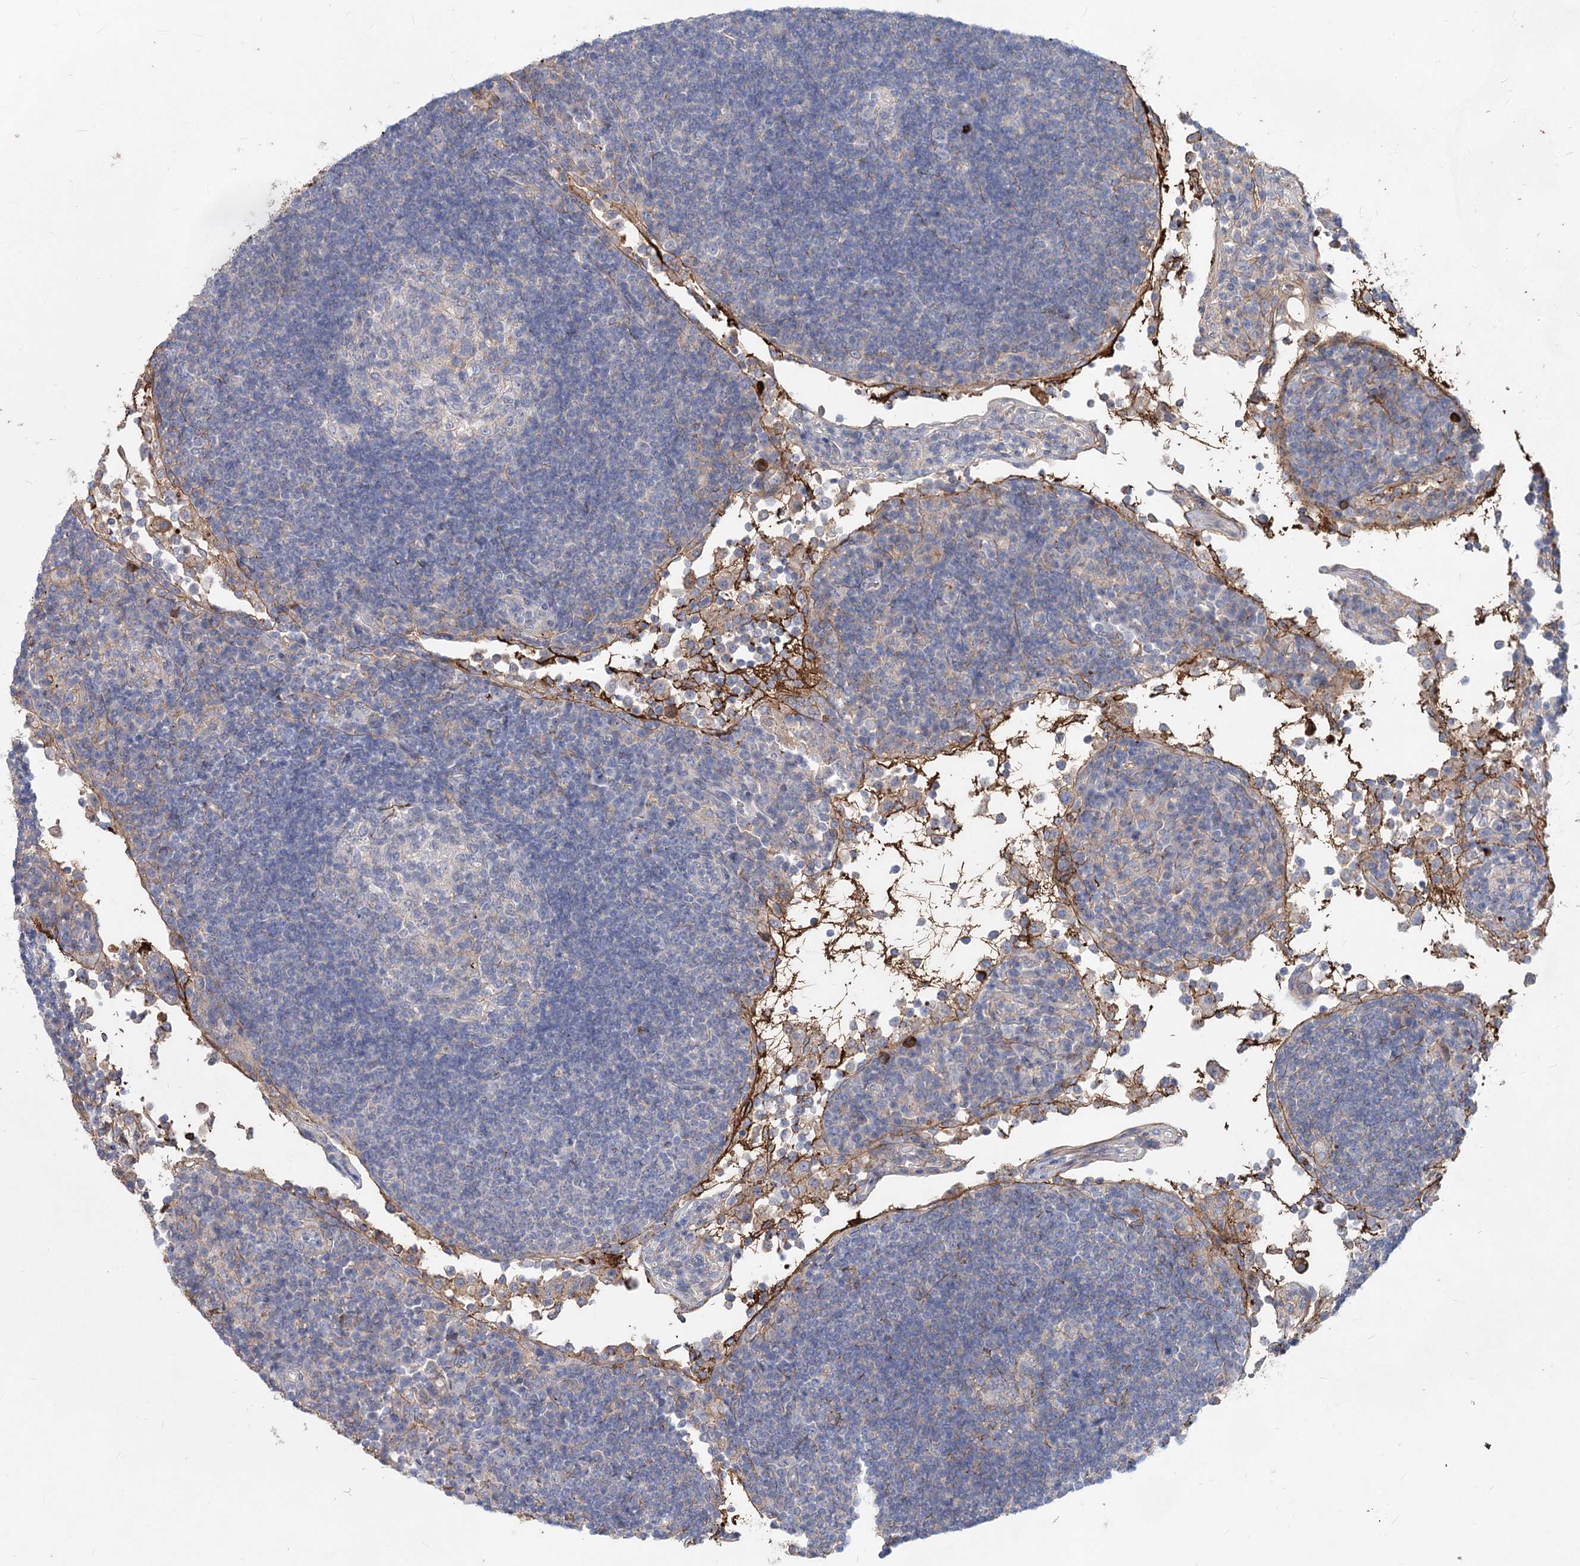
{"staining": {"intensity": "negative", "quantity": "none", "location": "none"}, "tissue": "lymph node", "cell_type": "Germinal center cells", "image_type": "normal", "snomed": [{"axis": "morphology", "description": "Normal tissue, NOS"}, {"axis": "topography", "description": "Lymph node"}], "caption": "The IHC image has no significant positivity in germinal center cells of lymph node. (DAB (3,3'-diaminobenzidine) immunohistochemistry, high magnification).", "gene": "TASOR2", "patient": {"sex": "female", "age": 53}}